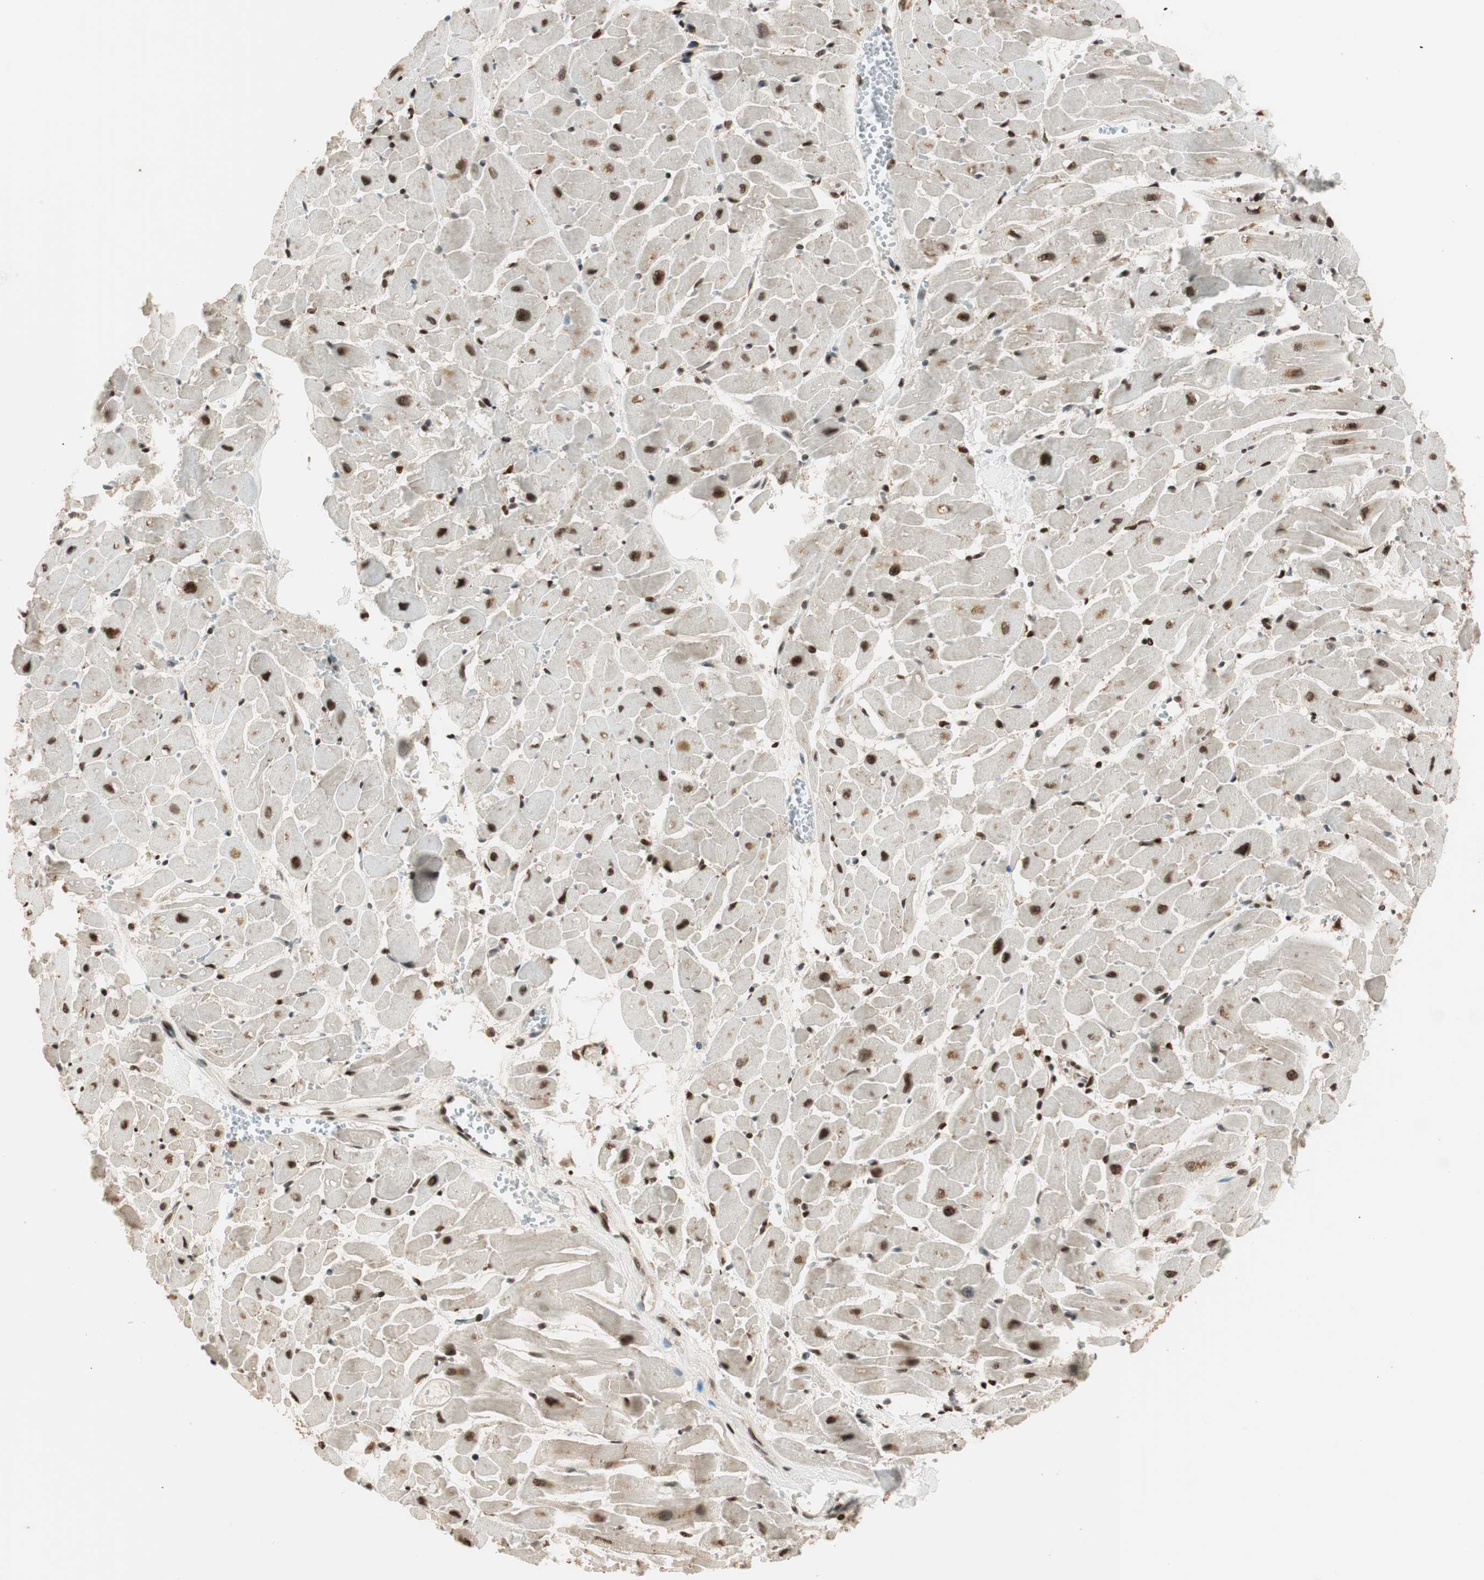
{"staining": {"intensity": "strong", "quantity": ">75%", "location": "cytoplasmic/membranous,nuclear"}, "tissue": "heart muscle", "cell_type": "Cardiomyocytes", "image_type": "normal", "snomed": [{"axis": "morphology", "description": "Normal tissue, NOS"}, {"axis": "topography", "description": "Heart"}], "caption": "Immunohistochemical staining of normal heart muscle exhibits >75% levels of strong cytoplasmic/membranous,nuclear protein positivity in about >75% of cardiomyocytes.", "gene": "BIN1", "patient": {"sex": "female", "age": 19}}